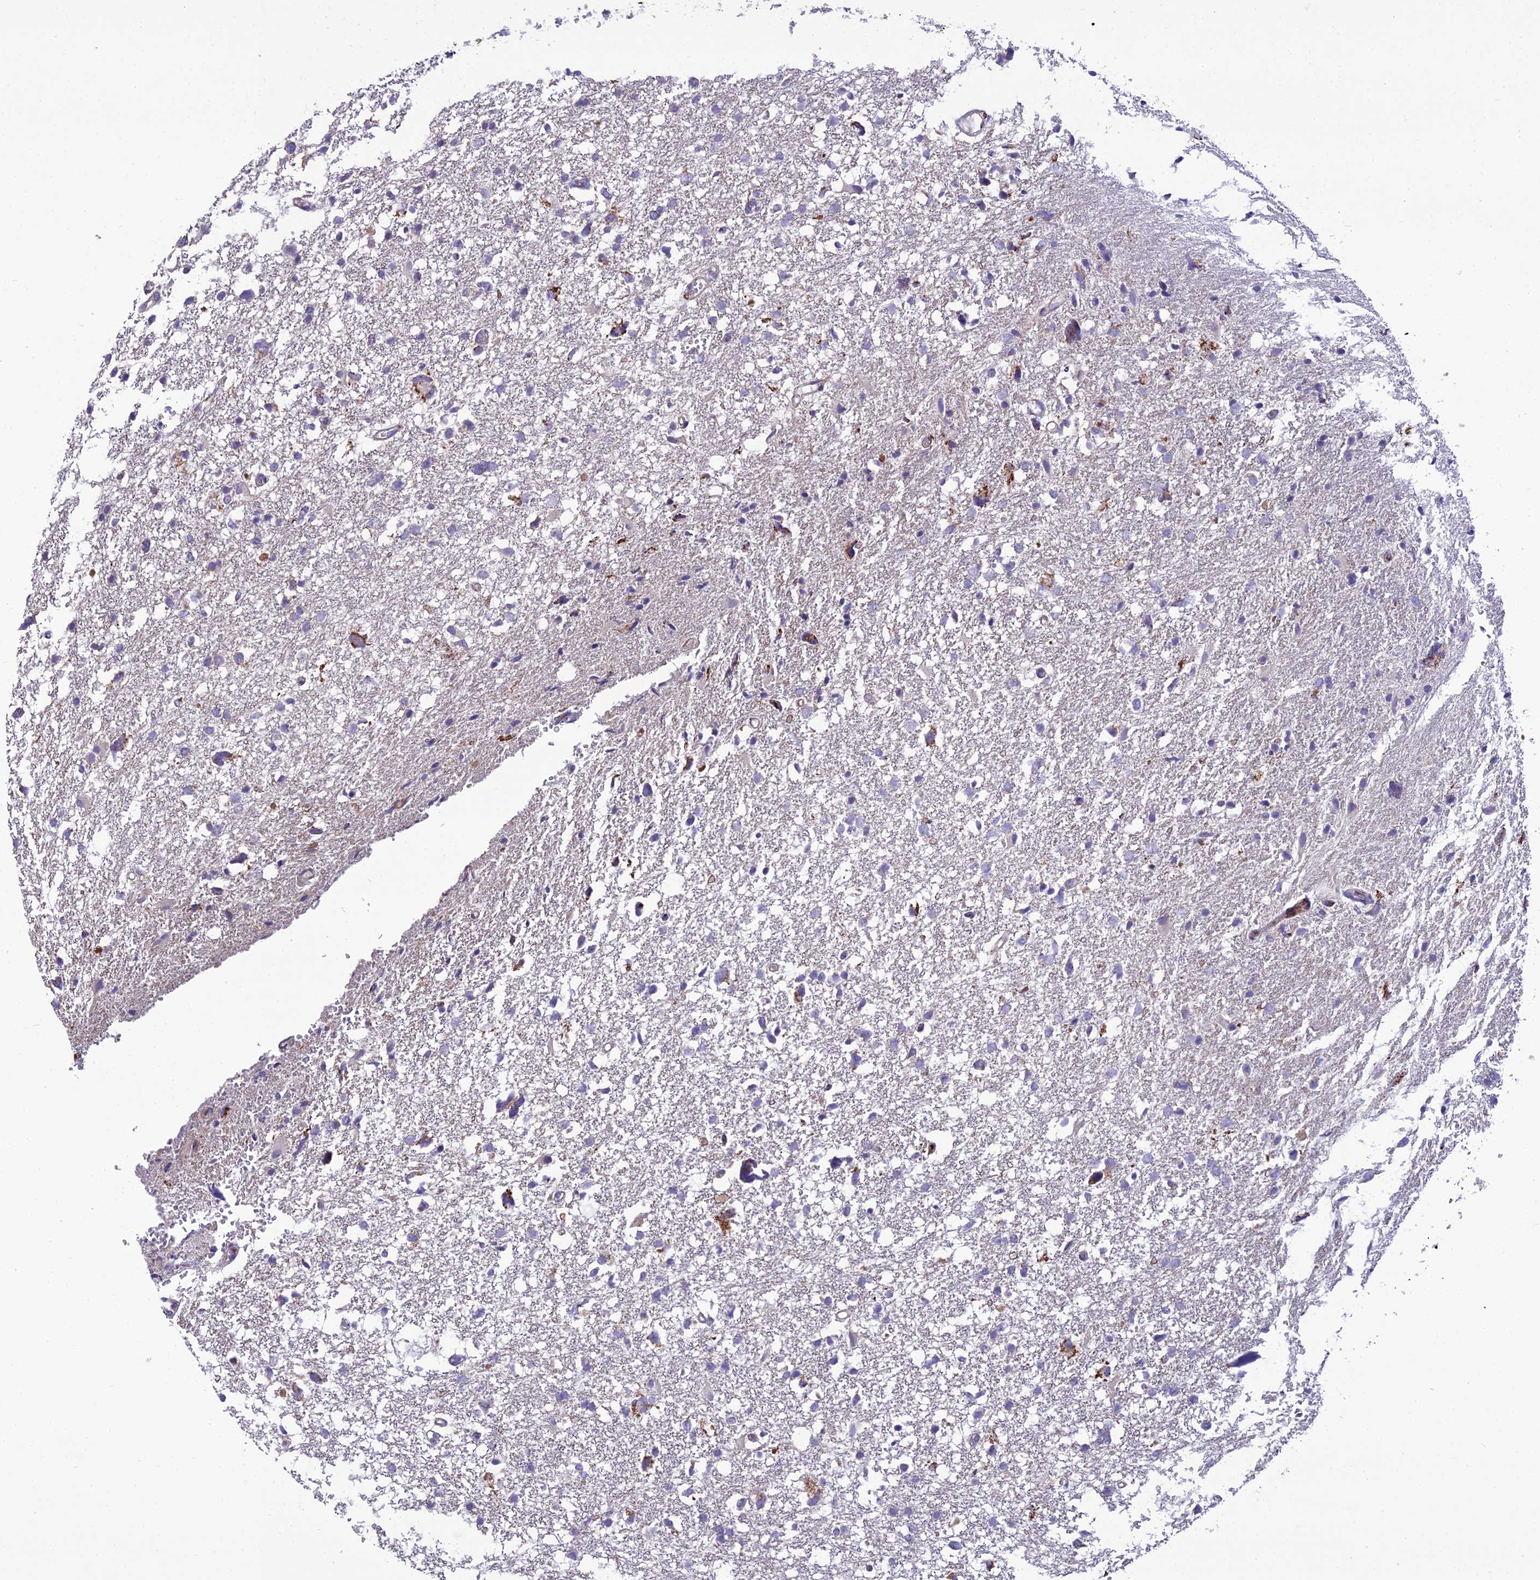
{"staining": {"intensity": "negative", "quantity": "none", "location": "none"}, "tissue": "glioma", "cell_type": "Tumor cells", "image_type": "cancer", "snomed": [{"axis": "morphology", "description": "Glioma, malignant, High grade"}, {"axis": "topography", "description": "Brain"}], "caption": "This micrograph is of glioma stained with IHC to label a protein in brown with the nuclei are counter-stained blue. There is no staining in tumor cells.", "gene": "NODAL", "patient": {"sex": "male", "age": 61}}